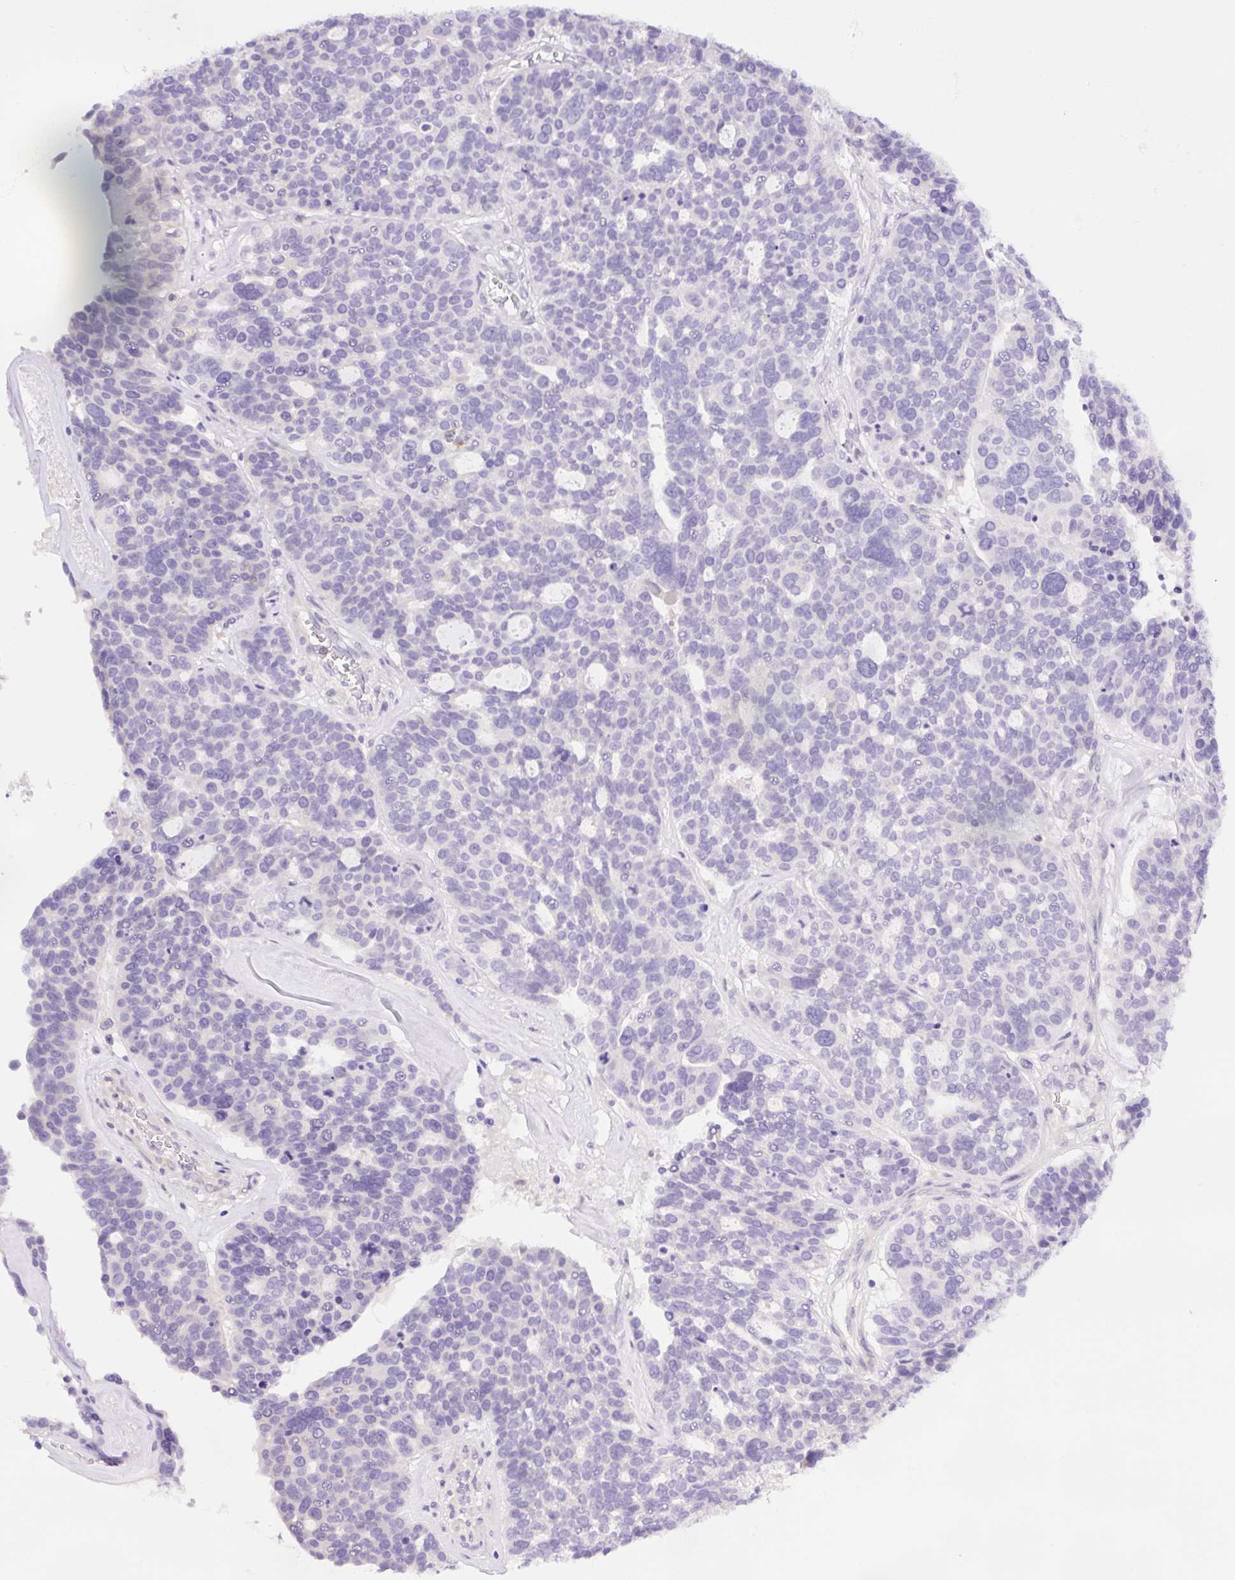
{"staining": {"intensity": "negative", "quantity": "none", "location": "none"}, "tissue": "ovarian cancer", "cell_type": "Tumor cells", "image_type": "cancer", "snomed": [{"axis": "morphology", "description": "Cystadenocarcinoma, serous, NOS"}, {"axis": "topography", "description": "Ovary"}], "caption": "This image is of ovarian serous cystadenocarcinoma stained with immunohistochemistry (IHC) to label a protein in brown with the nuclei are counter-stained blue. There is no staining in tumor cells. (Stains: DAB (3,3'-diaminobenzidine) immunohistochemistry (IHC) with hematoxylin counter stain, Microscopy: brightfield microscopy at high magnification).", "gene": "CAMK2B", "patient": {"sex": "female", "age": 59}}